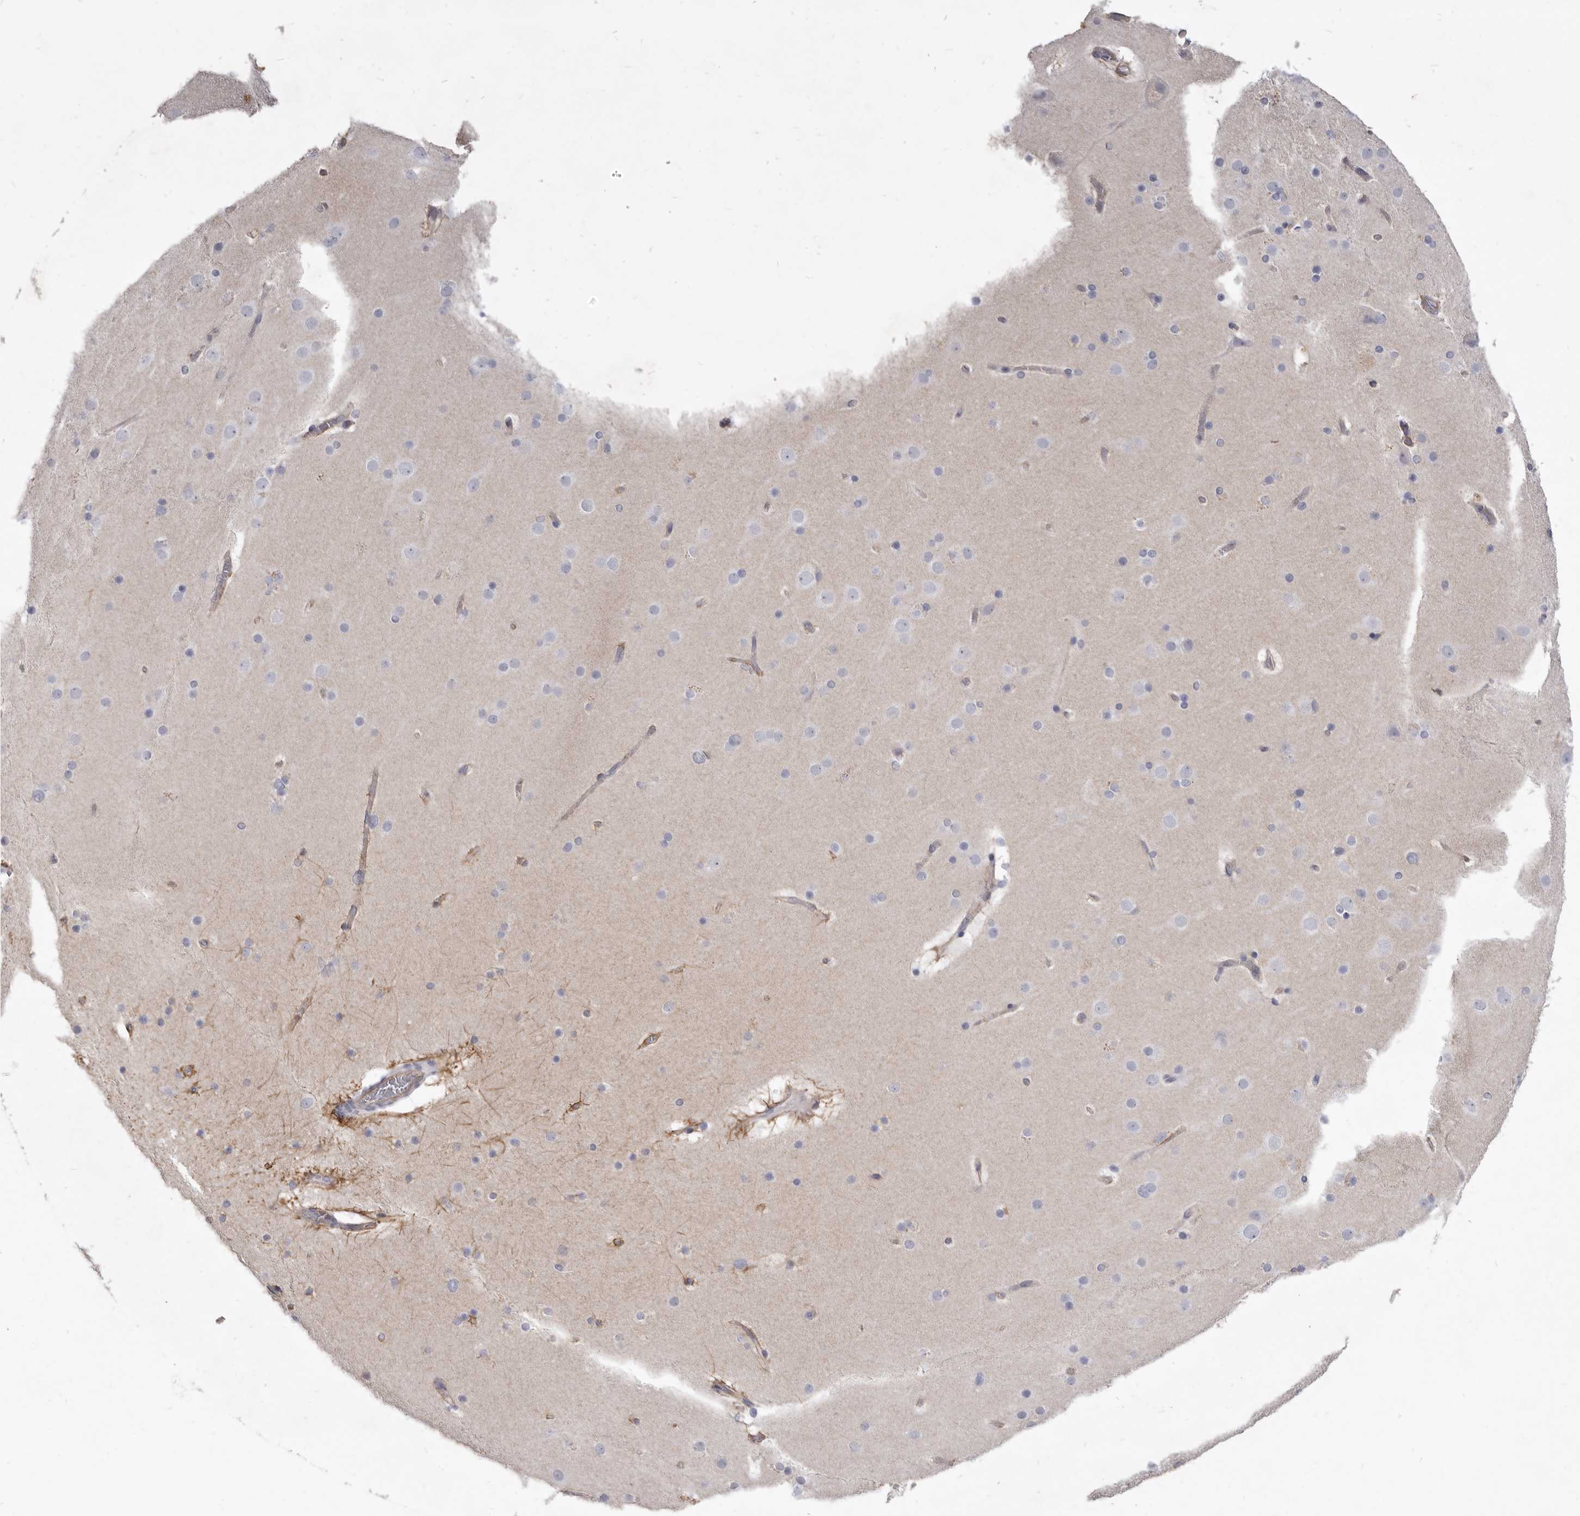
{"staining": {"intensity": "moderate", "quantity": "25%-75%", "location": "cytoplasmic/membranous"}, "tissue": "cerebral cortex", "cell_type": "Endothelial cells", "image_type": "normal", "snomed": [{"axis": "morphology", "description": "Normal tissue, NOS"}, {"axis": "topography", "description": "Cerebral cortex"}], "caption": "Protein positivity by immunohistochemistry exhibits moderate cytoplasmic/membranous expression in approximately 25%-75% of endothelial cells in unremarkable cerebral cortex. The protein of interest is shown in brown color, while the nuclei are stained blue.", "gene": "P2RX6", "patient": {"sex": "male", "age": 57}}